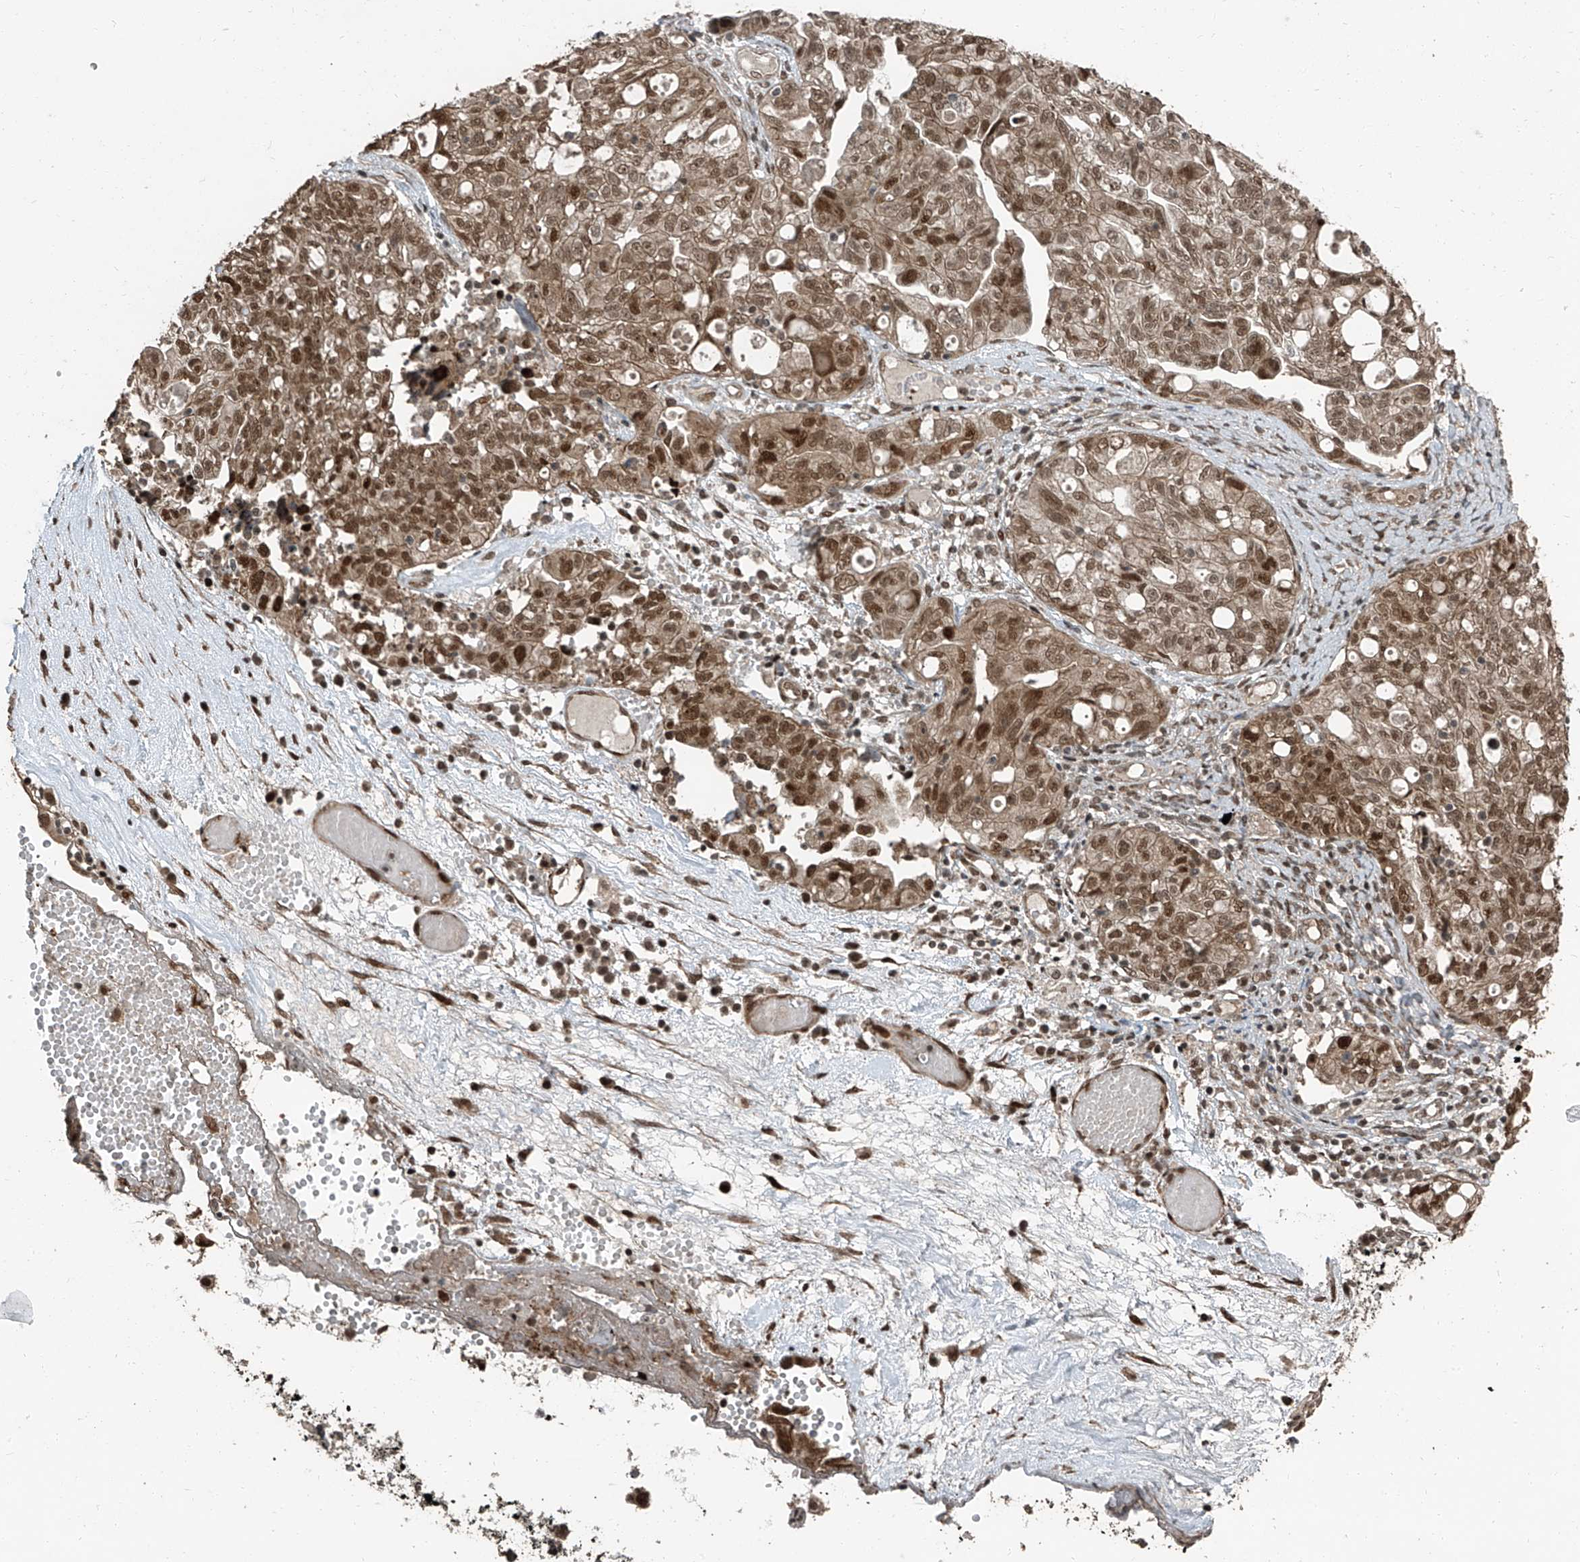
{"staining": {"intensity": "moderate", "quantity": ">75%", "location": "cytoplasmic/membranous,nuclear"}, "tissue": "ovarian cancer", "cell_type": "Tumor cells", "image_type": "cancer", "snomed": [{"axis": "morphology", "description": "Carcinoma, NOS"}, {"axis": "morphology", "description": "Cystadenocarcinoma, serous, NOS"}, {"axis": "topography", "description": "Ovary"}], "caption": "Protein staining demonstrates moderate cytoplasmic/membranous and nuclear staining in approximately >75% of tumor cells in ovarian cancer. The protein is stained brown, and the nuclei are stained in blue (DAB IHC with brightfield microscopy, high magnification).", "gene": "ZNF570", "patient": {"sex": "female", "age": 69}}